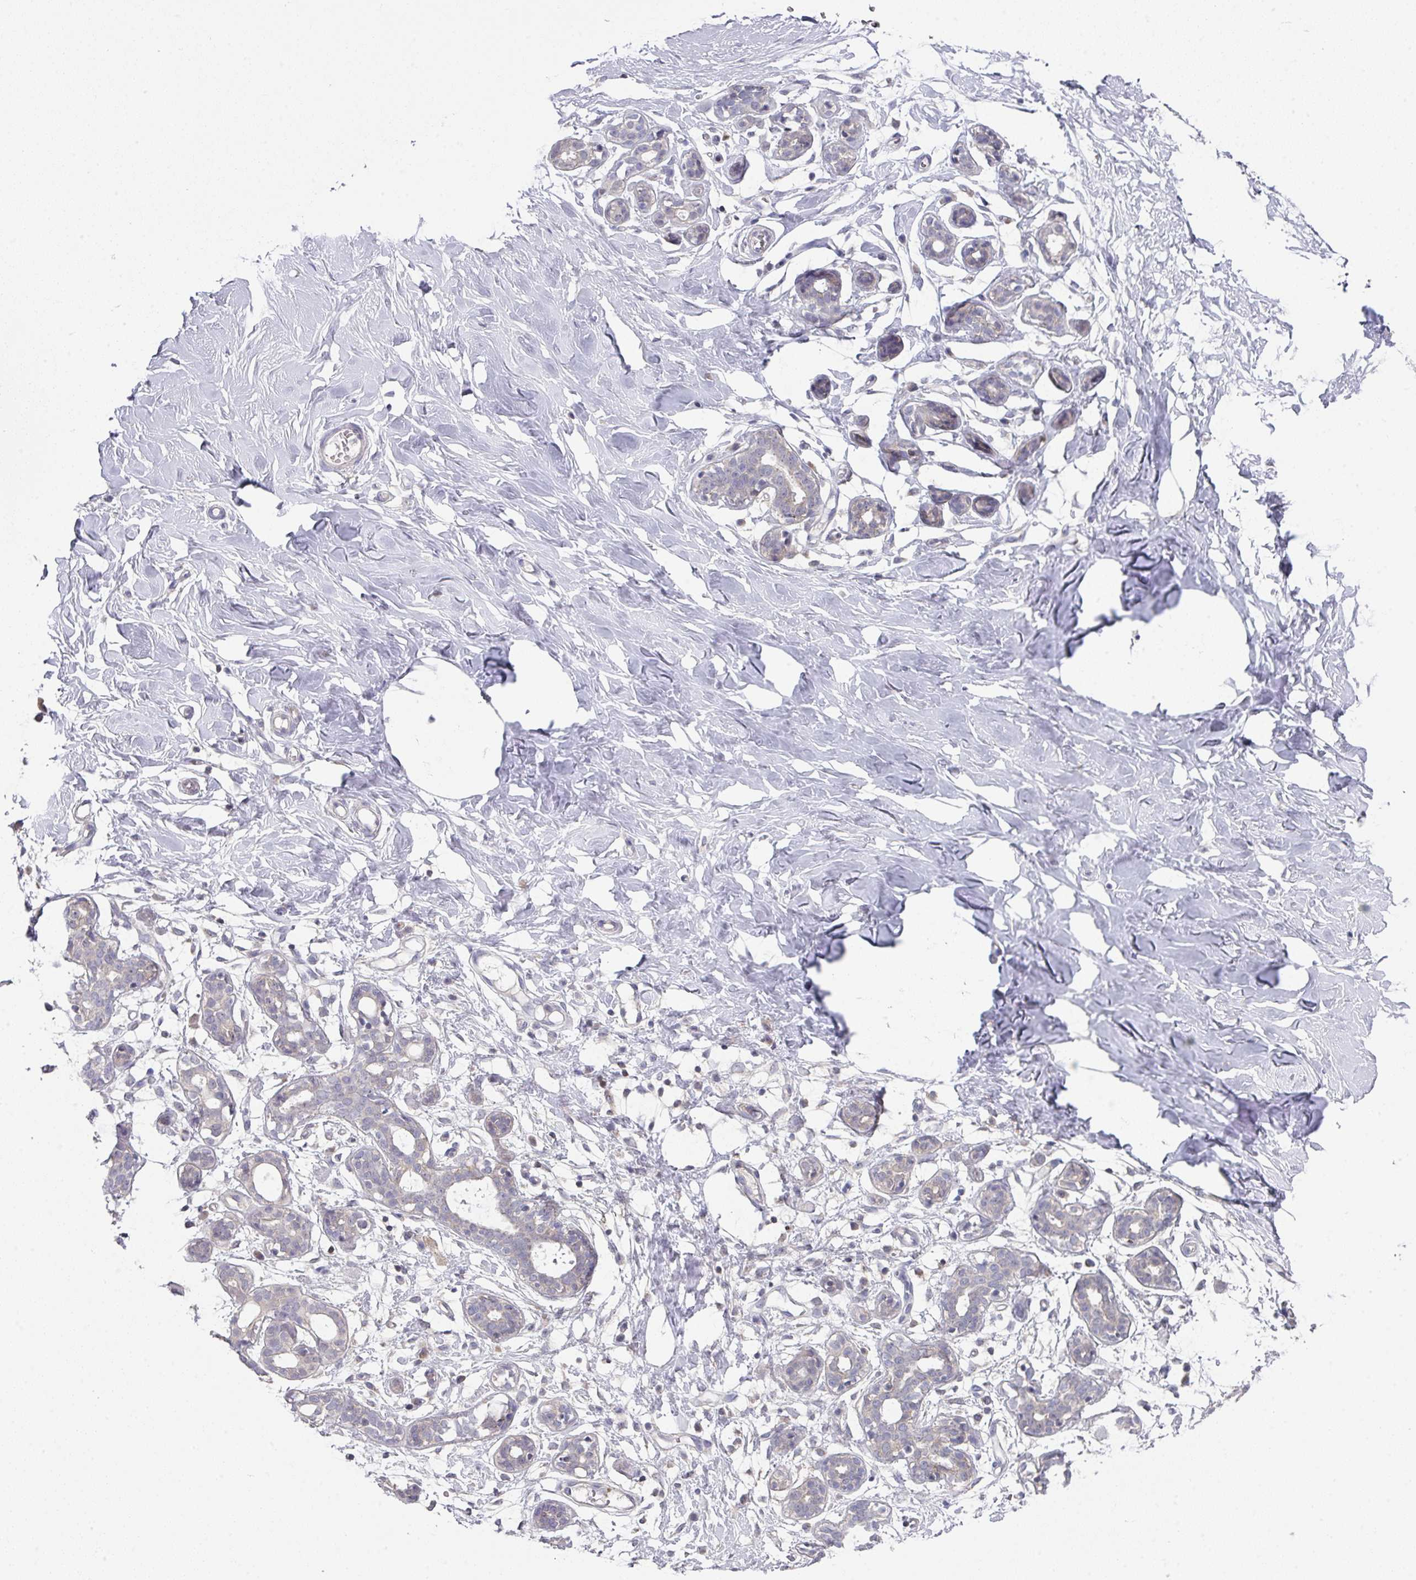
{"staining": {"intensity": "negative", "quantity": "none", "location": "none"}, "tissue": "breast", "cell_type": "Adipocytes", "image_type": "normal", "snomed": [{"axis": "morphology", "description": "Normal tissue, NOS"}, {"axis": "topography", "description": "Breast"}], "caption": "Adipocytes show no significant positivity in benign breast.", "gene": "DCAF12L1", "patient": {"sex": "female", "age": 27}}